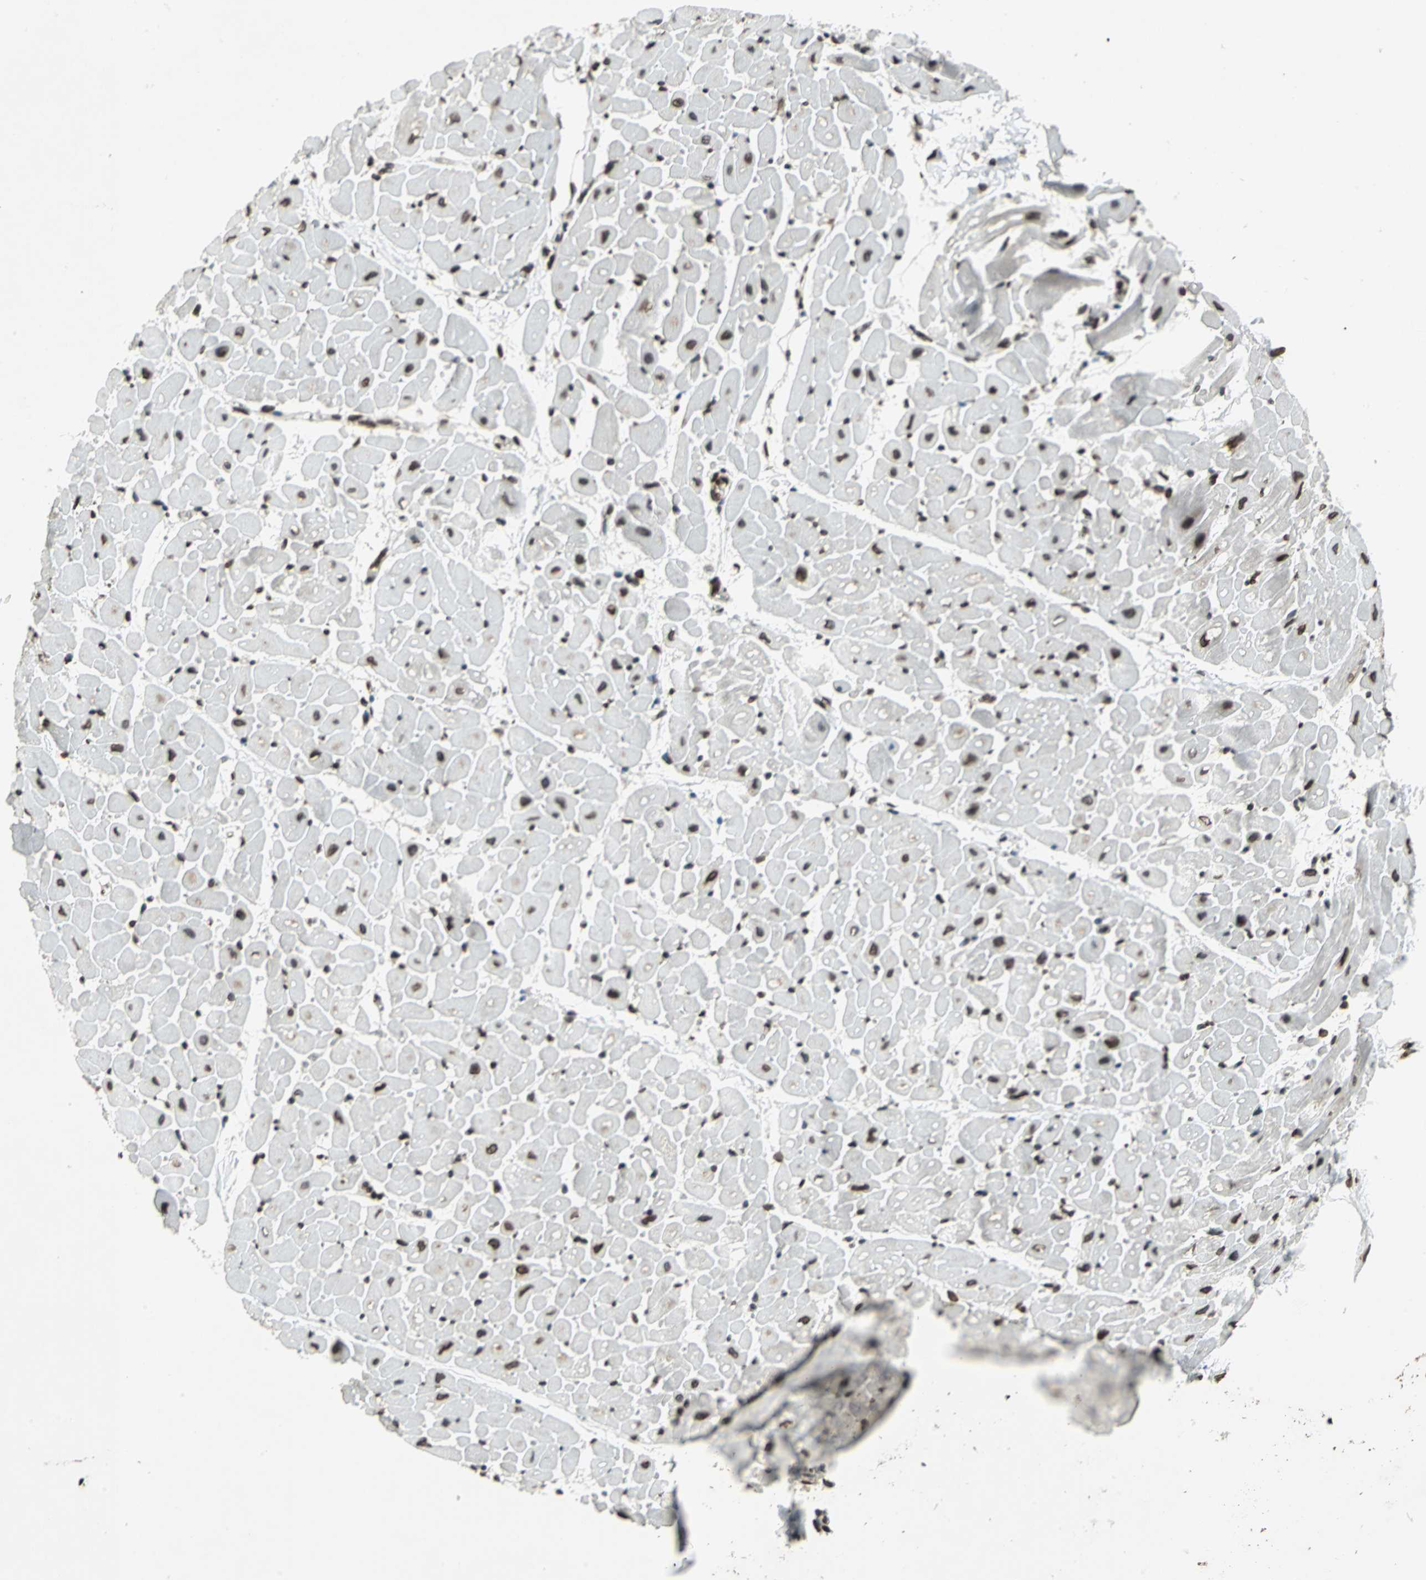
{"staining": {"intensity": "moderate", "quantity": ">75%", "location": "nuclear"}, "tissue": "heart muscle", "cell_type": "Cardiomyocytes", "image_type": "normal", "snomed": [{"axis": "morphology", "description": "Normal tissue, NOS"}, {"axis": "topography", "description": "Heart"}], "caption": "About >75% of cardiomyocytes in unremarkable heart muscle demonstrate moderate nuclear protein expression as visualized by brown immunohistochemical staining.", "gene": "ISY1", "patient": {"sex": "male", "age": 45}}